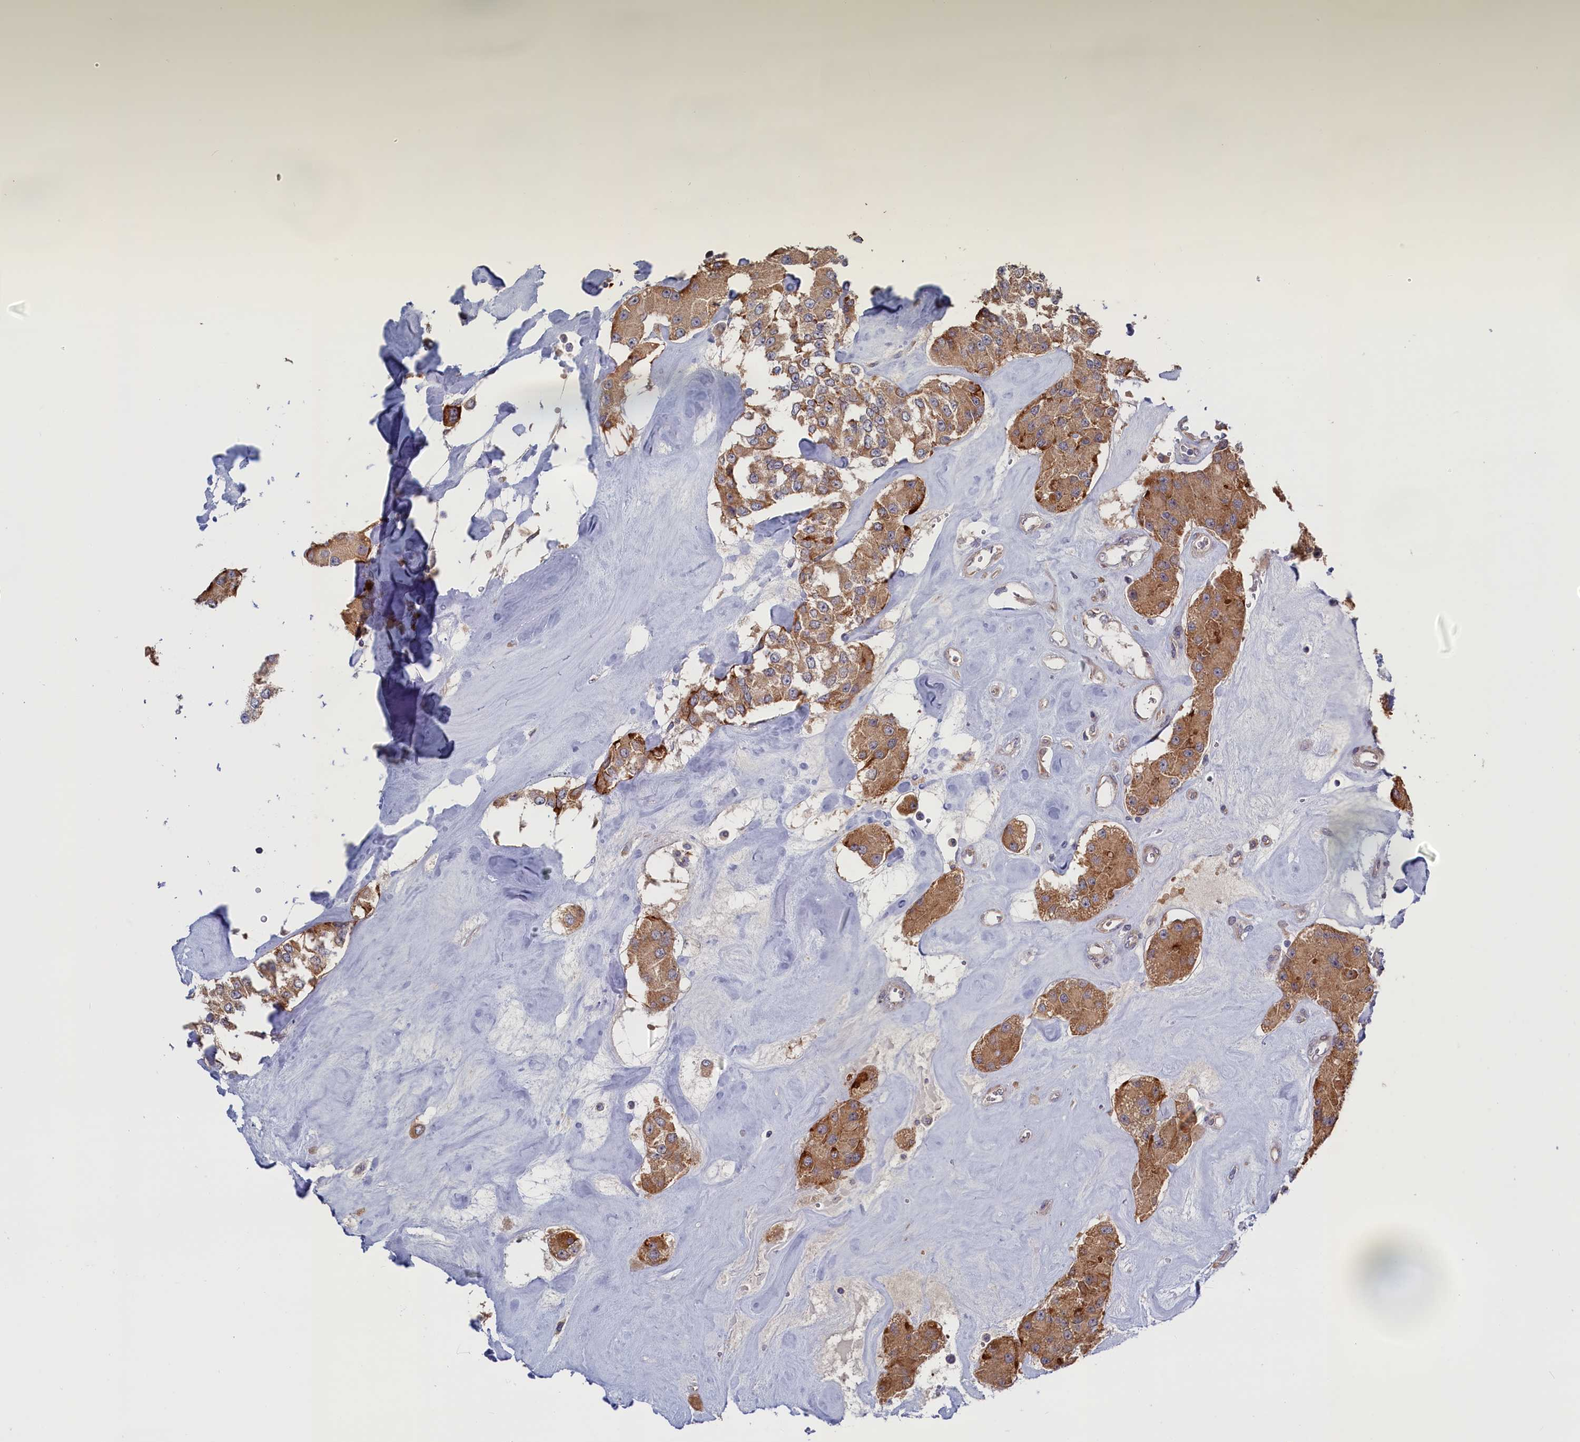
{"staining": {"intensity": "moderate", "quantity": ">75%", "location": "cytoplasmic/membranous"}, "tissue": "carcinoid", "cell_type": "Tumor cells", "image_type": "cancer", "snomed": [{"axis": "morphology", "description": "Carcinoid, malignant, NOS"}, {"axis": "topography", "description": "Pancreas"}], "caption": "Immunohistochemistry (IHC) micrograph of neoplastic tissue: malignant carcinoid stained using immunohistochemistry shows medium levels of moderate protein expression localized specifically in the cytoplasmic/membranous of tumor cells, appearing as a cytoplasmic/membranous brown color.", "gene": "CEP44", "patient": {"sex": "male", "age": 41}}